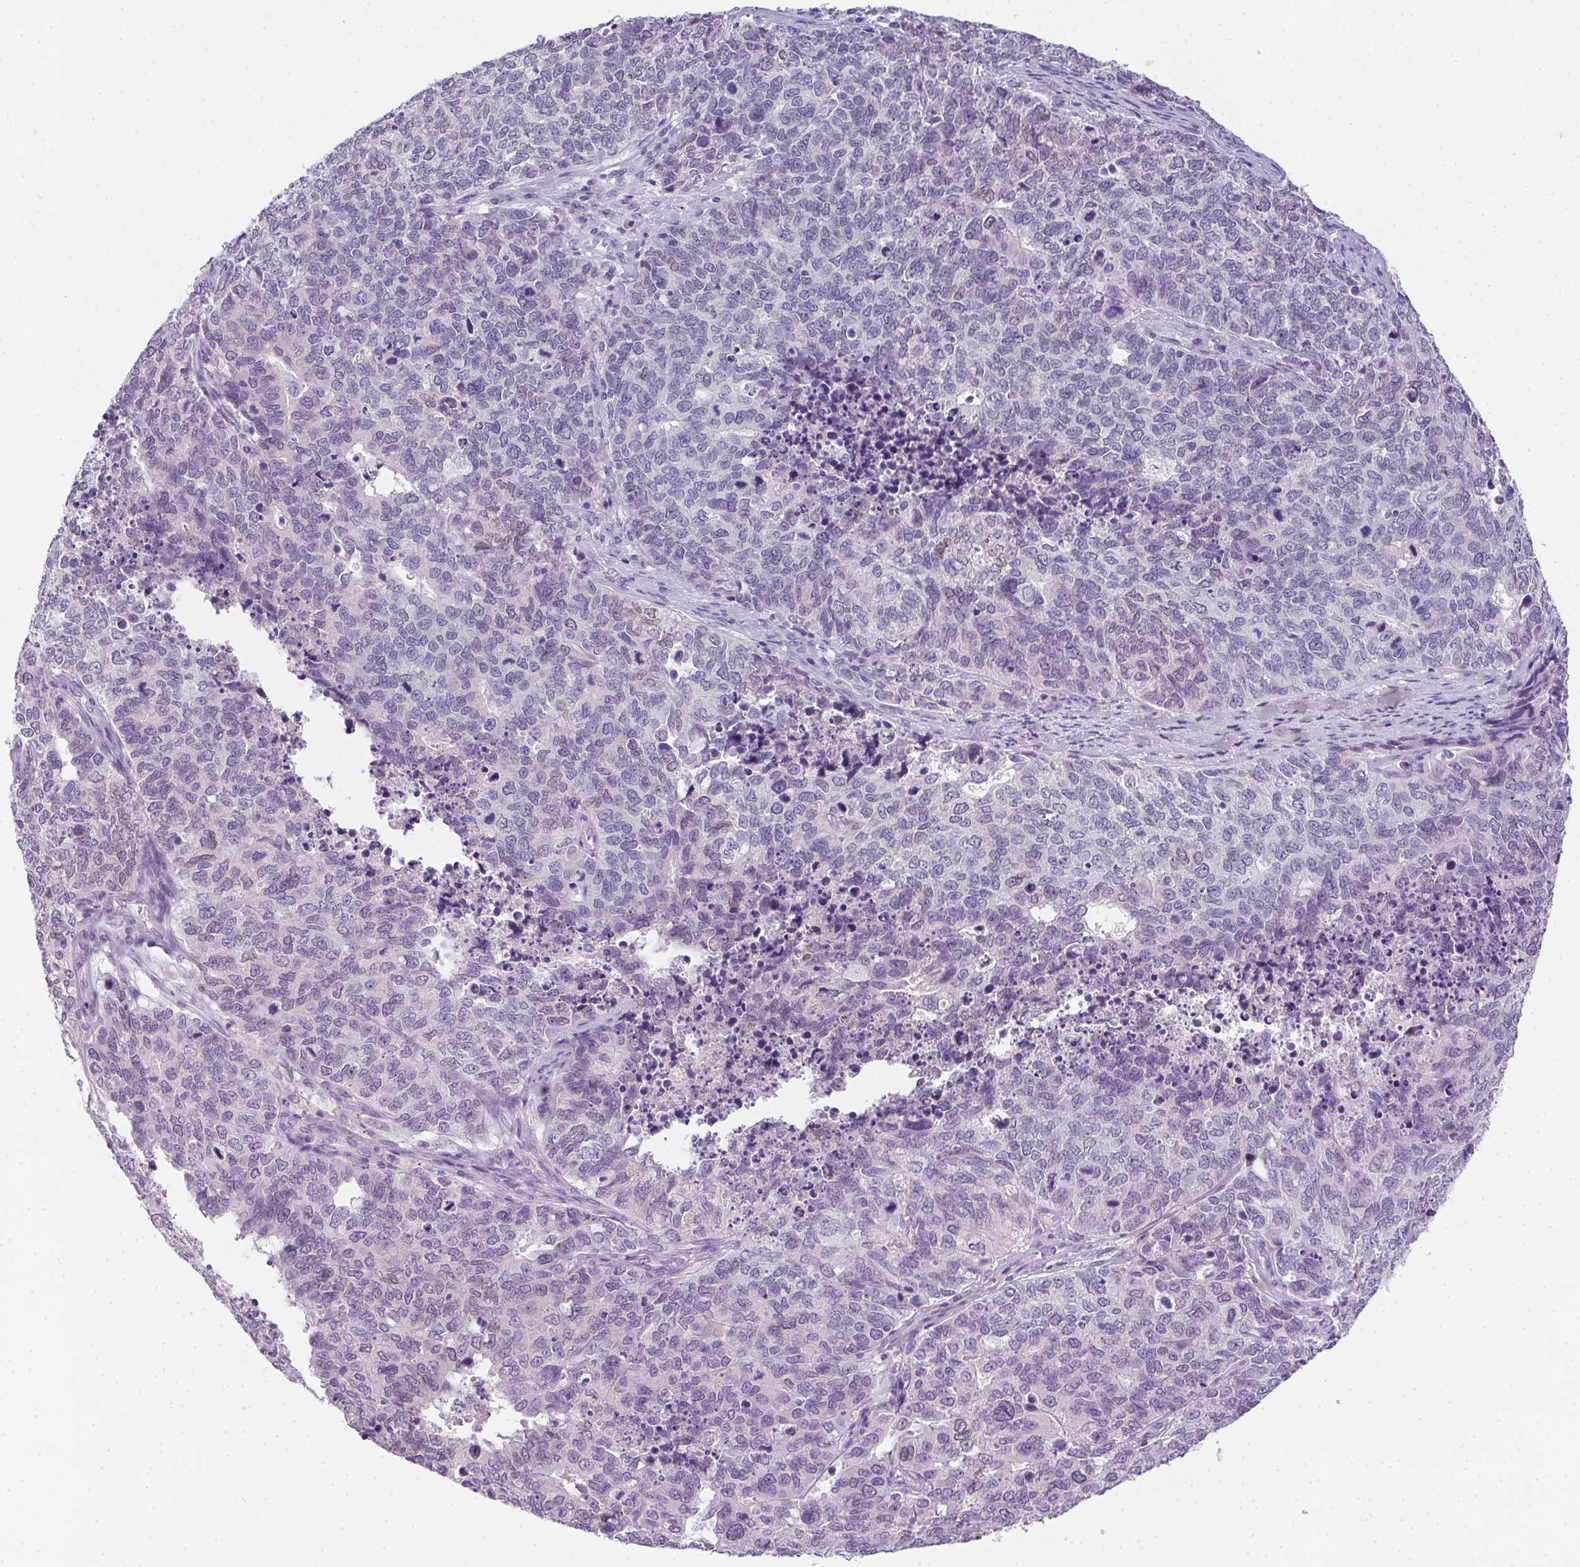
{"staining": {"intensity": "negative", "quantity": "none", "location": "none"}, "tissue": "cervical cancer", "cell_type": "Tumor cells", "image_type": "cancer", "snomed": [{"axis": "morphology", "description": "Adenocarcinoma, NOS"}, {"axis": "topography", "description": "Cervix"}], "caption": "This is a micrograph of immunohistochemistry staining of cervical cancer, which shows no staining in tumor cells.", "gene": "SSTR4", "patient": {"sex": "female", "age": 63}}